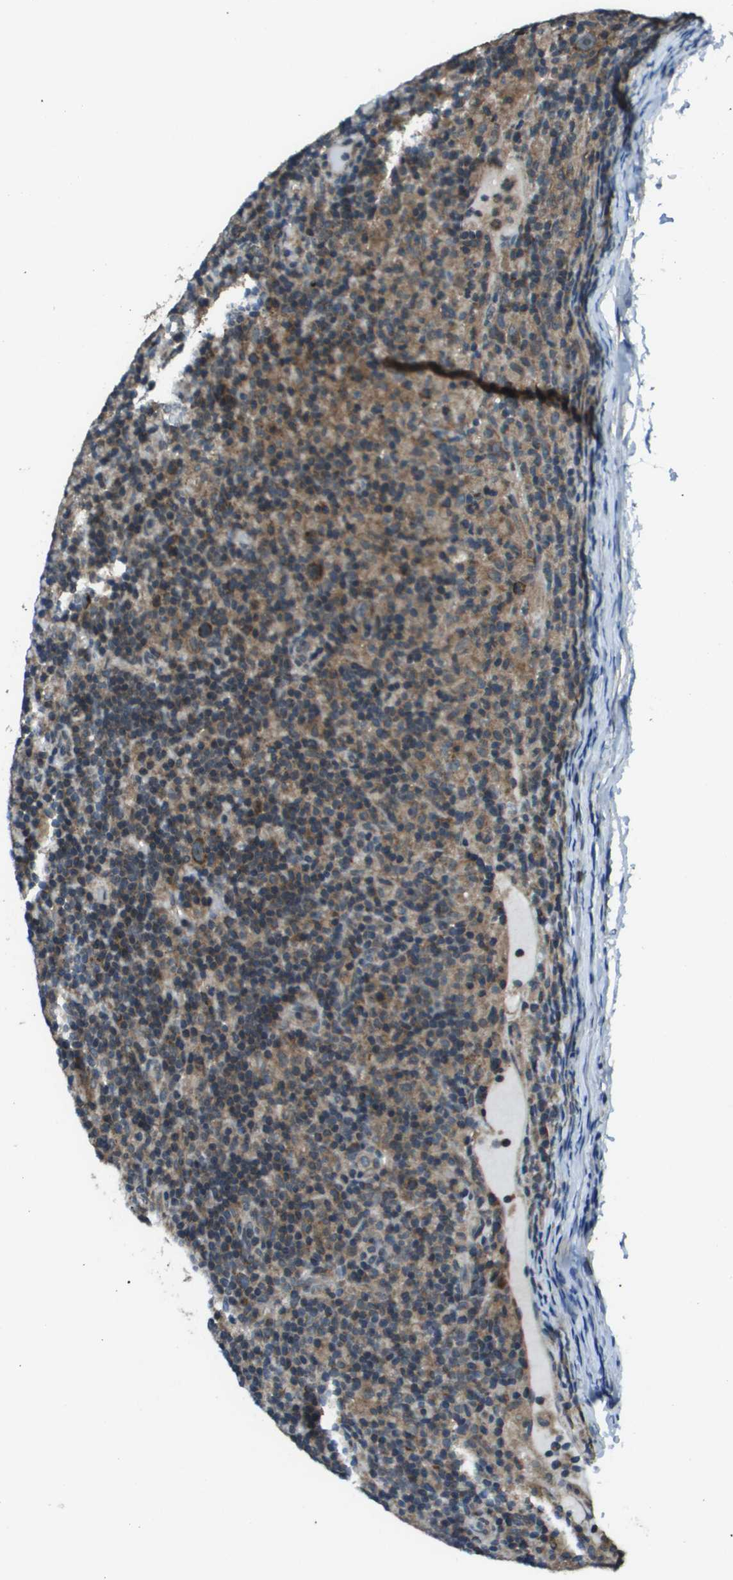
{"staining": {"intensity": "moderate", "quantity": ">75%", "location": "cytoplasmic/membranous"}, "tissue": "lymphoma", "cell_type": "Tumor cells", "image_type": "cancer", "snomed": [{"axis": "morphology", "description": "Hodgkin's disease, NOS"}, {"axis": "topography", "description": "Lymph node"}], "caption": "A photomicrograph of Hodgkin's disease stained for a protein demonstrates moderate cytoplasmic/membranous brown staining in tumor cells.", "gene": "PPFIA1", "patient": {"sex": "male", "age": 70}}